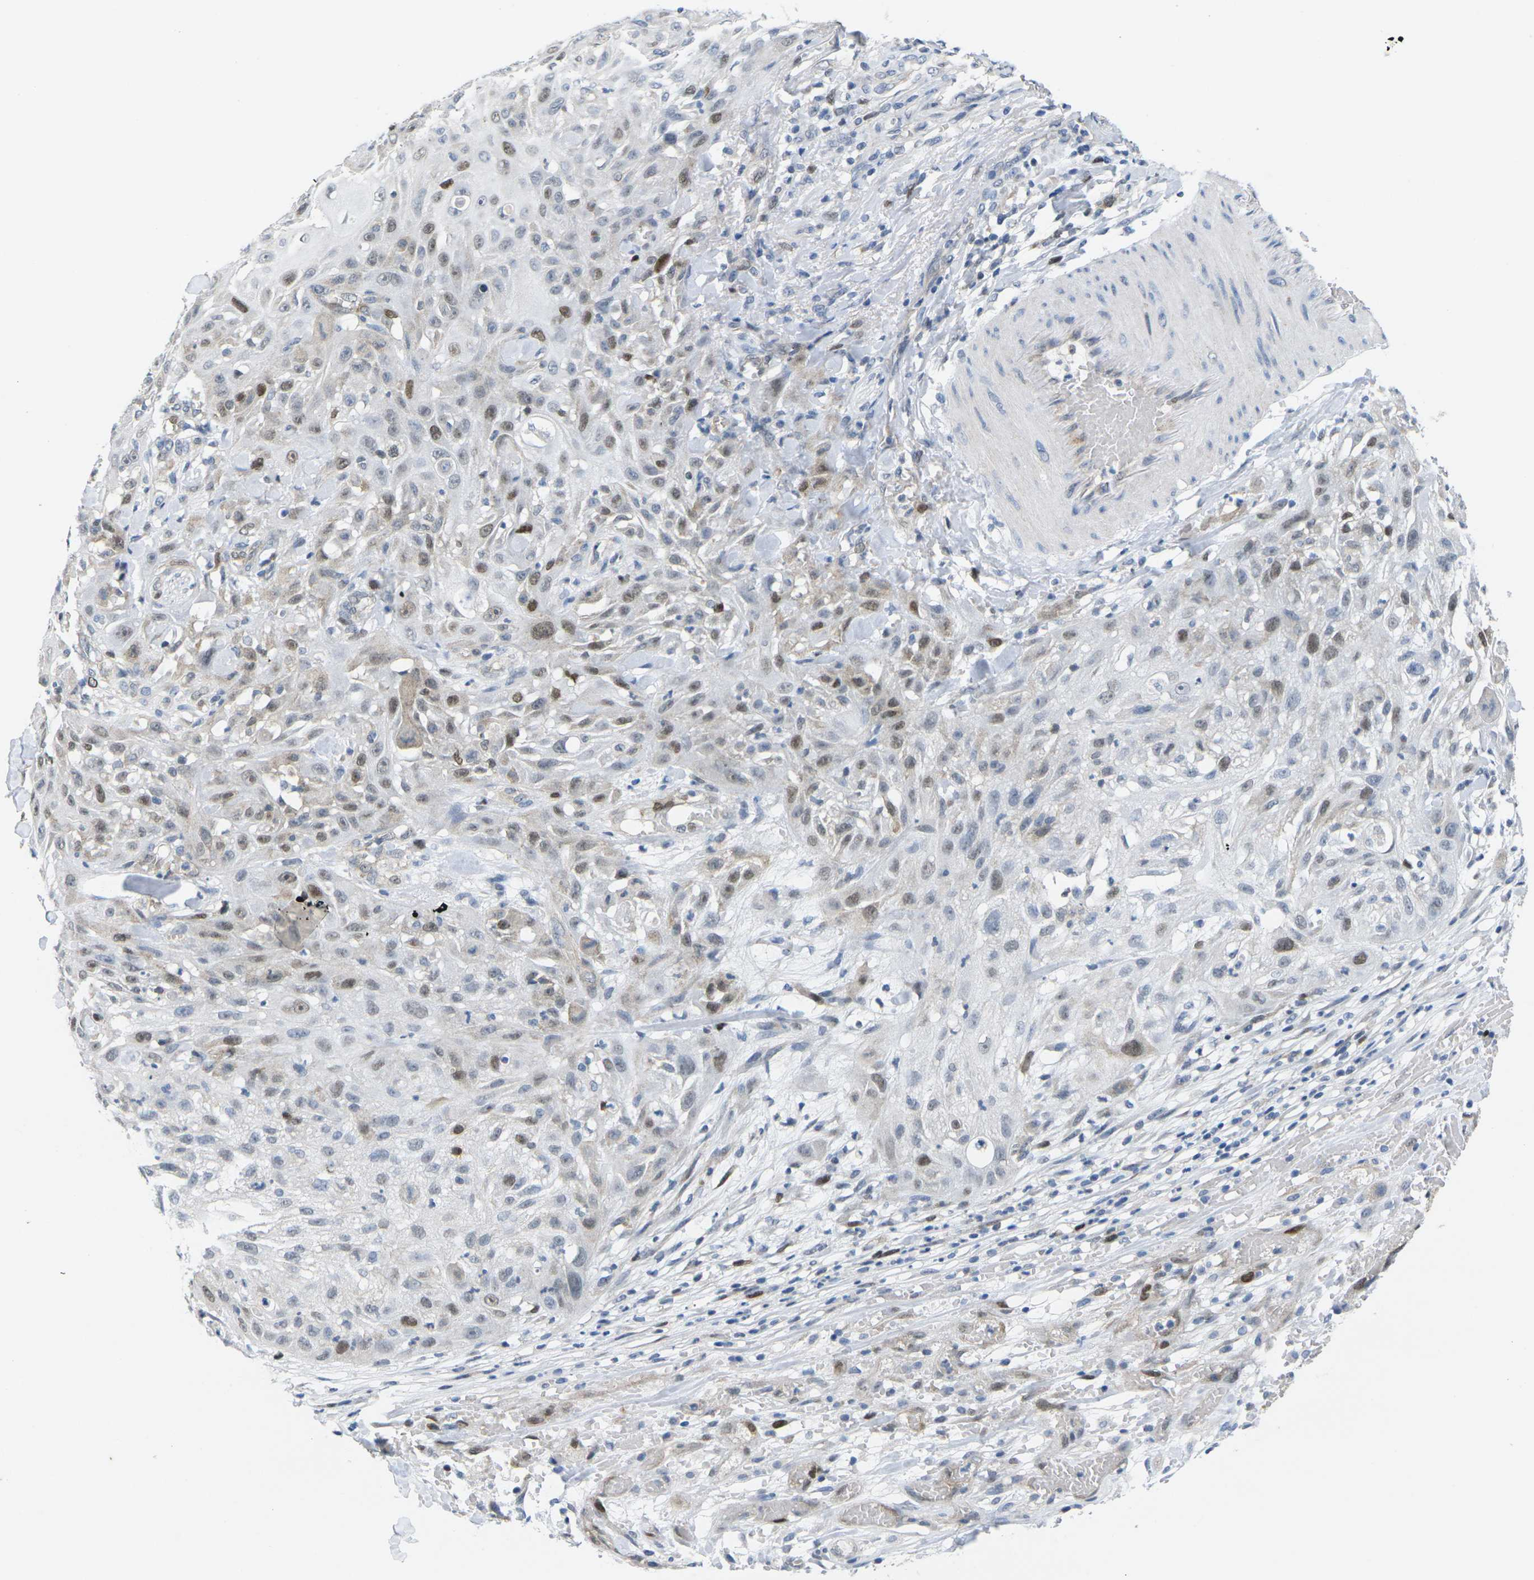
{"staining": {"intensity": "weak", "quantity": "25%-75%", "location": "nuclear"}, "tissue": "skin cancer", "cell_type": "Tumor cells", "image_type": "cancer", "snomed": [{"axis": "morphology", "description": "Squamous cell carcinoma, NOS"}, {"axis": "topography", "description": "Skin"}], "caption": "The image reveals immunohistochemical staining of skin cancer (squamous cell carcinoma). There is weak nuclear staining is seen in approximately 25%-75% of tumor cells.", "gene": "CDK2", "patient": {"sex": "male", "age": 75}}